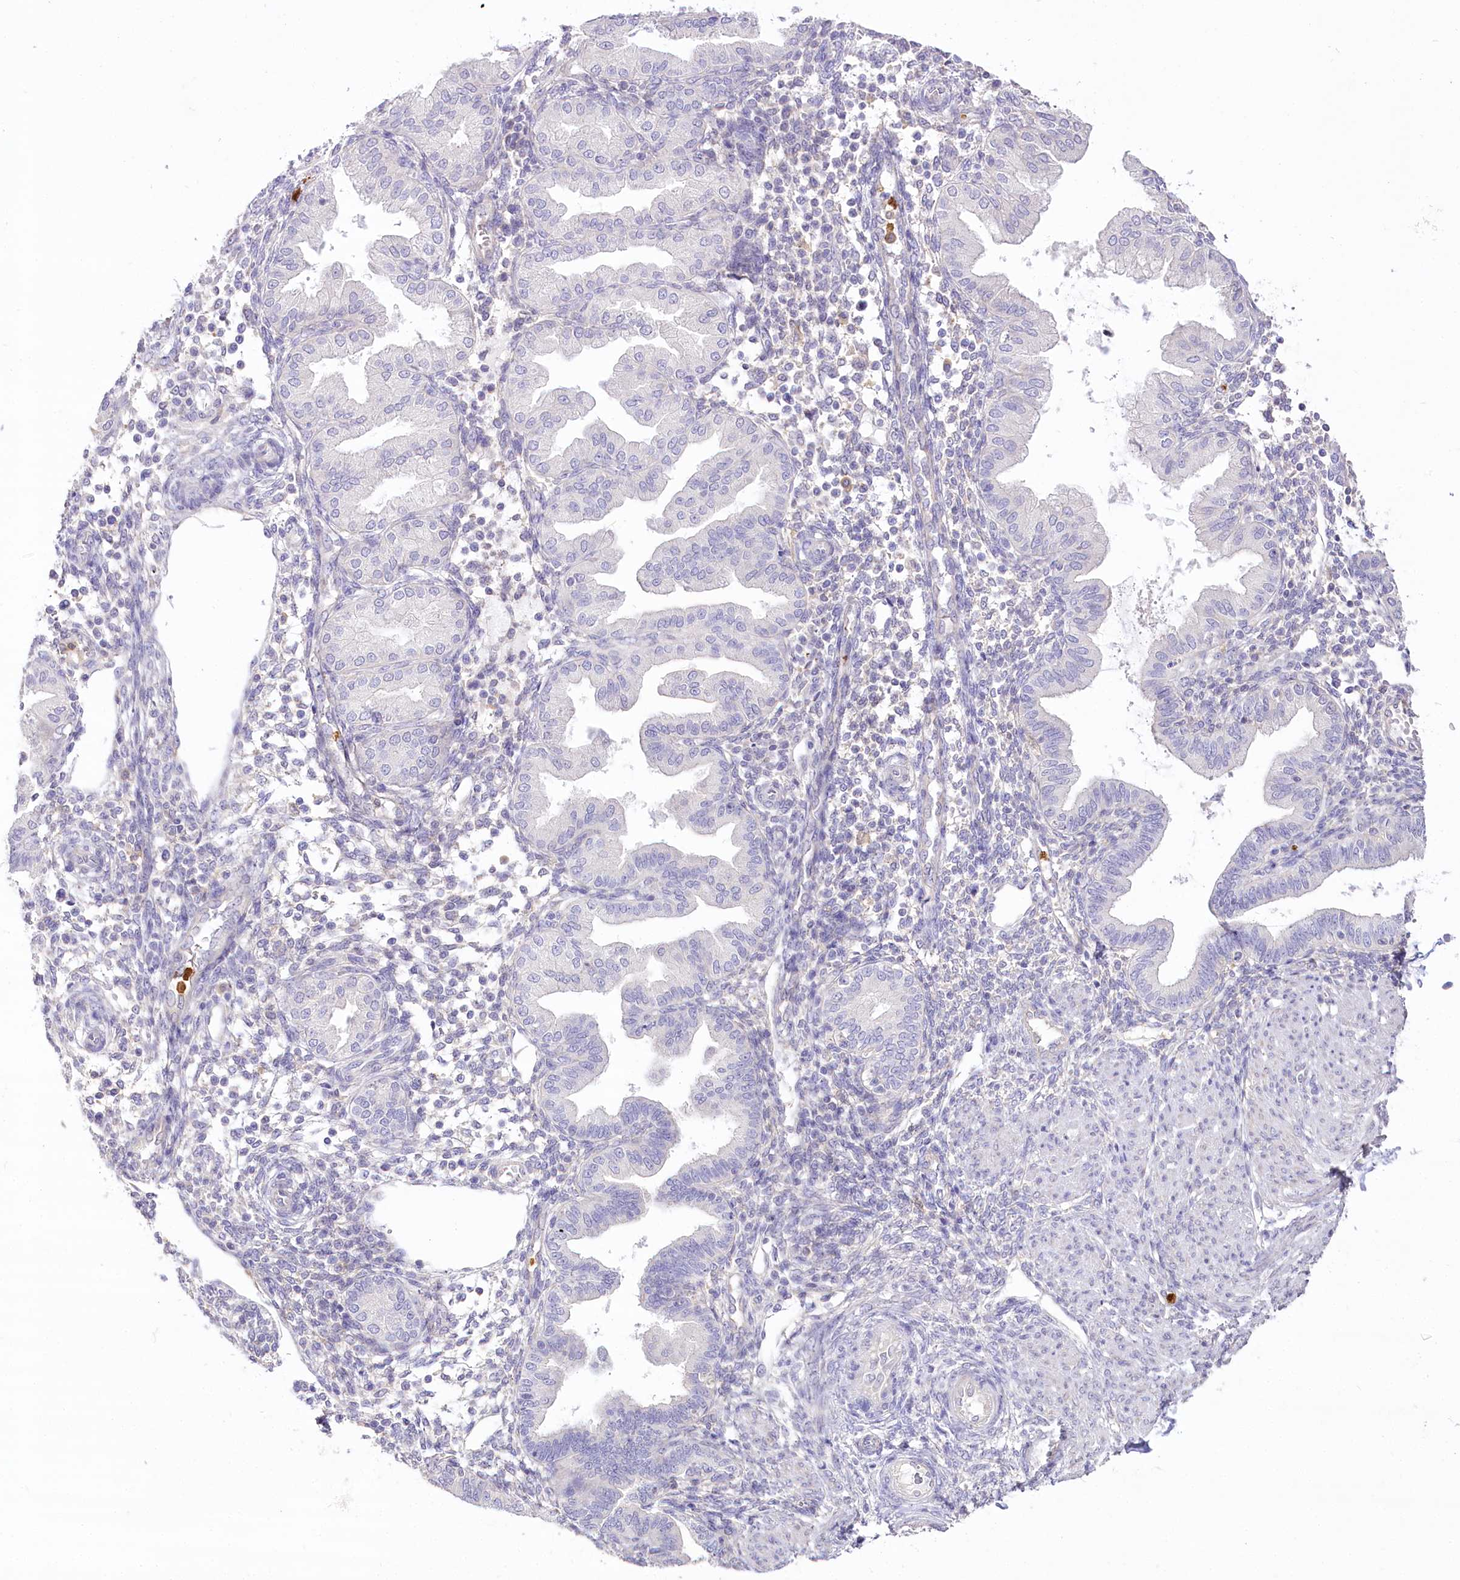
{"staining": {"intensity": "negative", "quantity": "none", "location": "none"}, "tissue": "endometrium", "cell_type": "Cells in endometrial stroma", "image_type": "normal", "snomed": [{"axis": "morphology", "description": "Normal tissue, NOS"}, {"axis": "topography", "description": "Endometrium"}], "caption": "DAB immunohistochemical staining of benign endometrium demonstrates no significant staining in cells in endometrial stroma.", "gene": "DPYD", "patient": {"sex": "female", "age": 53}}